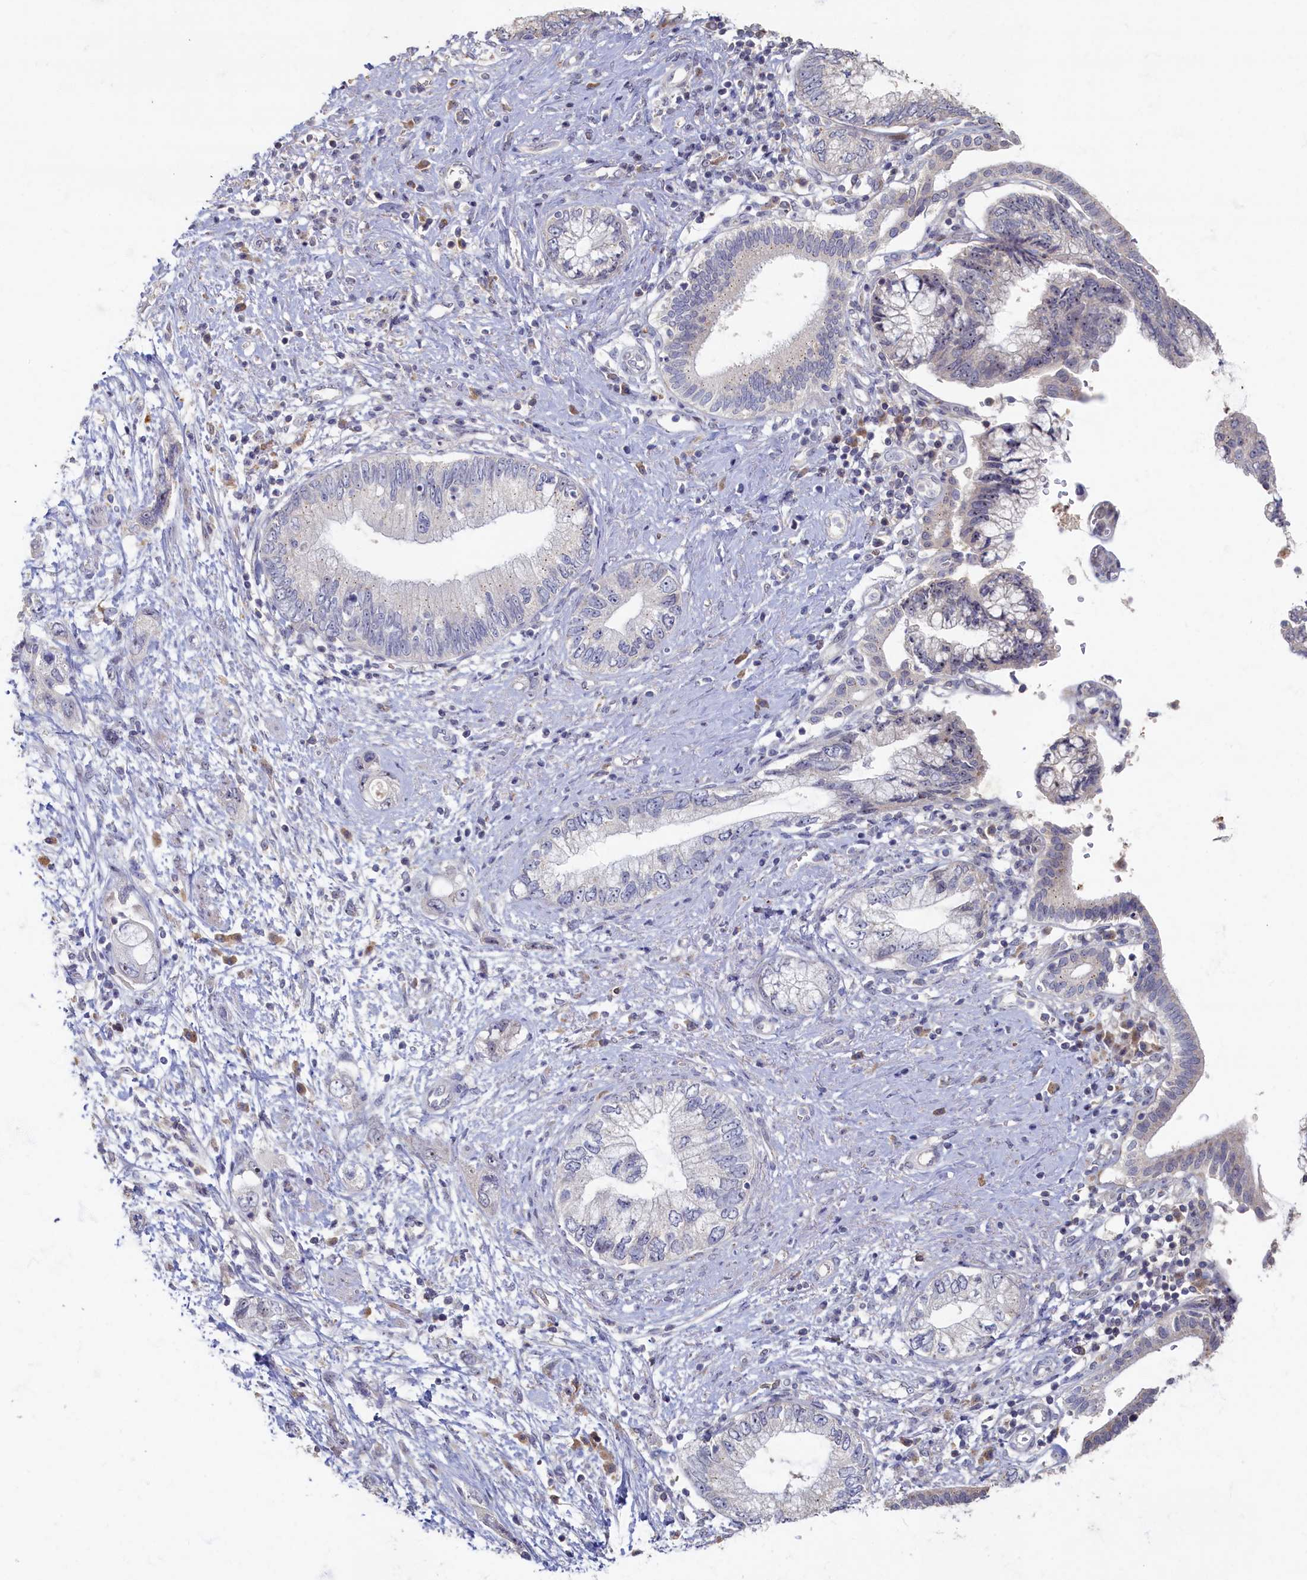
{"staining": {"intensity": "negative", "quantity": "none", "location": "none"}, "tissue": "pancreatic cancer", "cell_type": "Tumor cells", "image_type": "cancer", "snomed": [{"axis": "morphology", "description": "Adenocarcinoma, NOS"}, {"axis": "topography", "description": "Pancreas"}], "caption": "IHC histopathology image of pancreatic cancer stained for a protein (brown), which exhibits no positivity in tumor cells. (DAB (3,3'-diaminobenzidine) immunohistochemistry (IHC) visualized using brightfield microscopy, high magnification).", "gene": "HUNK", "patient": {"sex": "female", "age": 73}}